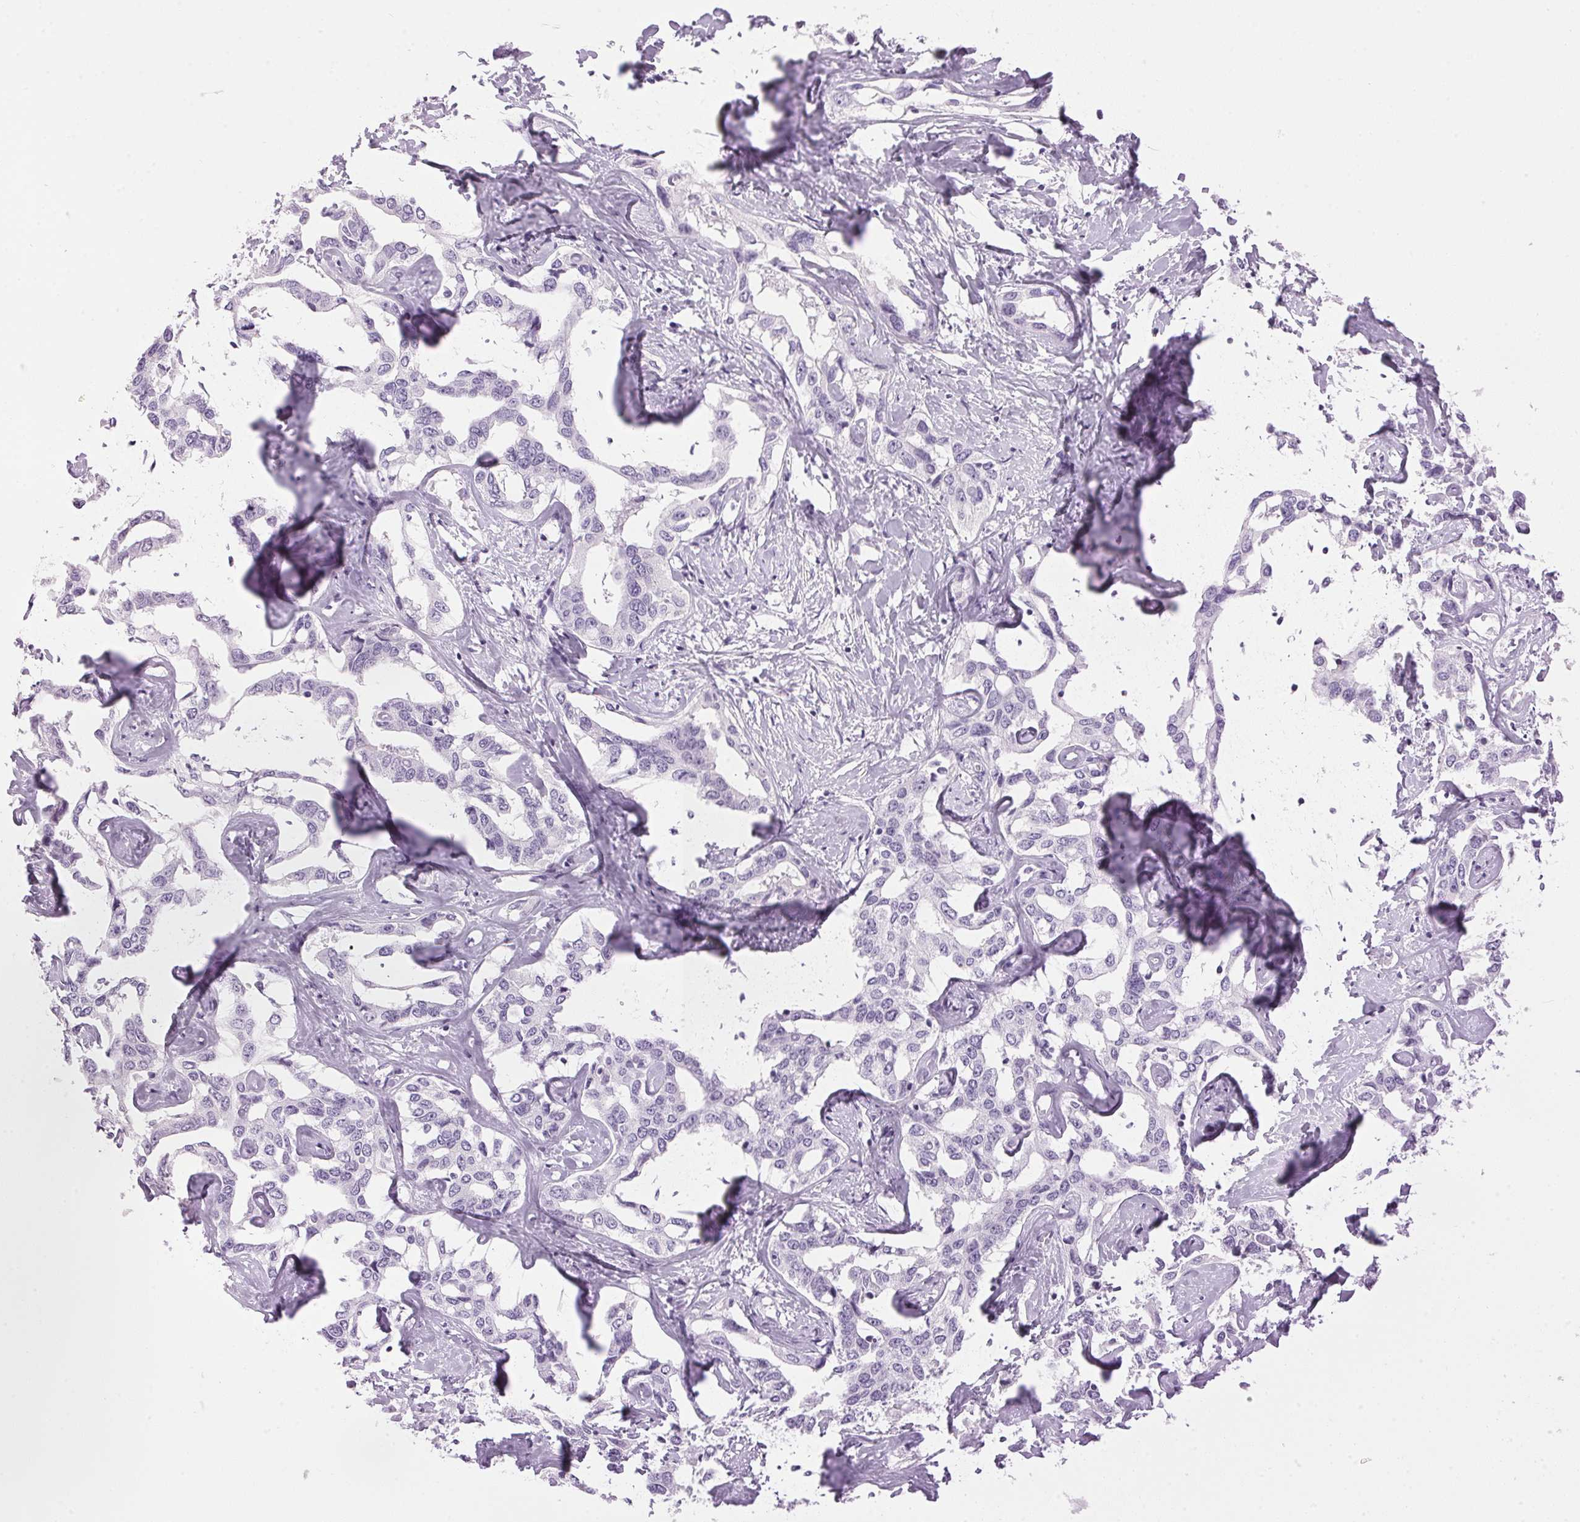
{"staining": {"intensity": "negative", "quantity": "none", "location": "none"}, "tissue": "liver cancer", "cell_type": "Tumor cells", "image_type": "cancer", "snomed": [{"axis": "morphology", "description": "Cholangiocarcinoma"}, {"axis": "topography", "description": "Liver"}], "caption": "This is an IHC micrograph of liver cholangiocarcinoma. There is no expression in tumor cells.", "gene": "SP7", "patient": {"sex": "male", "age": 59}}